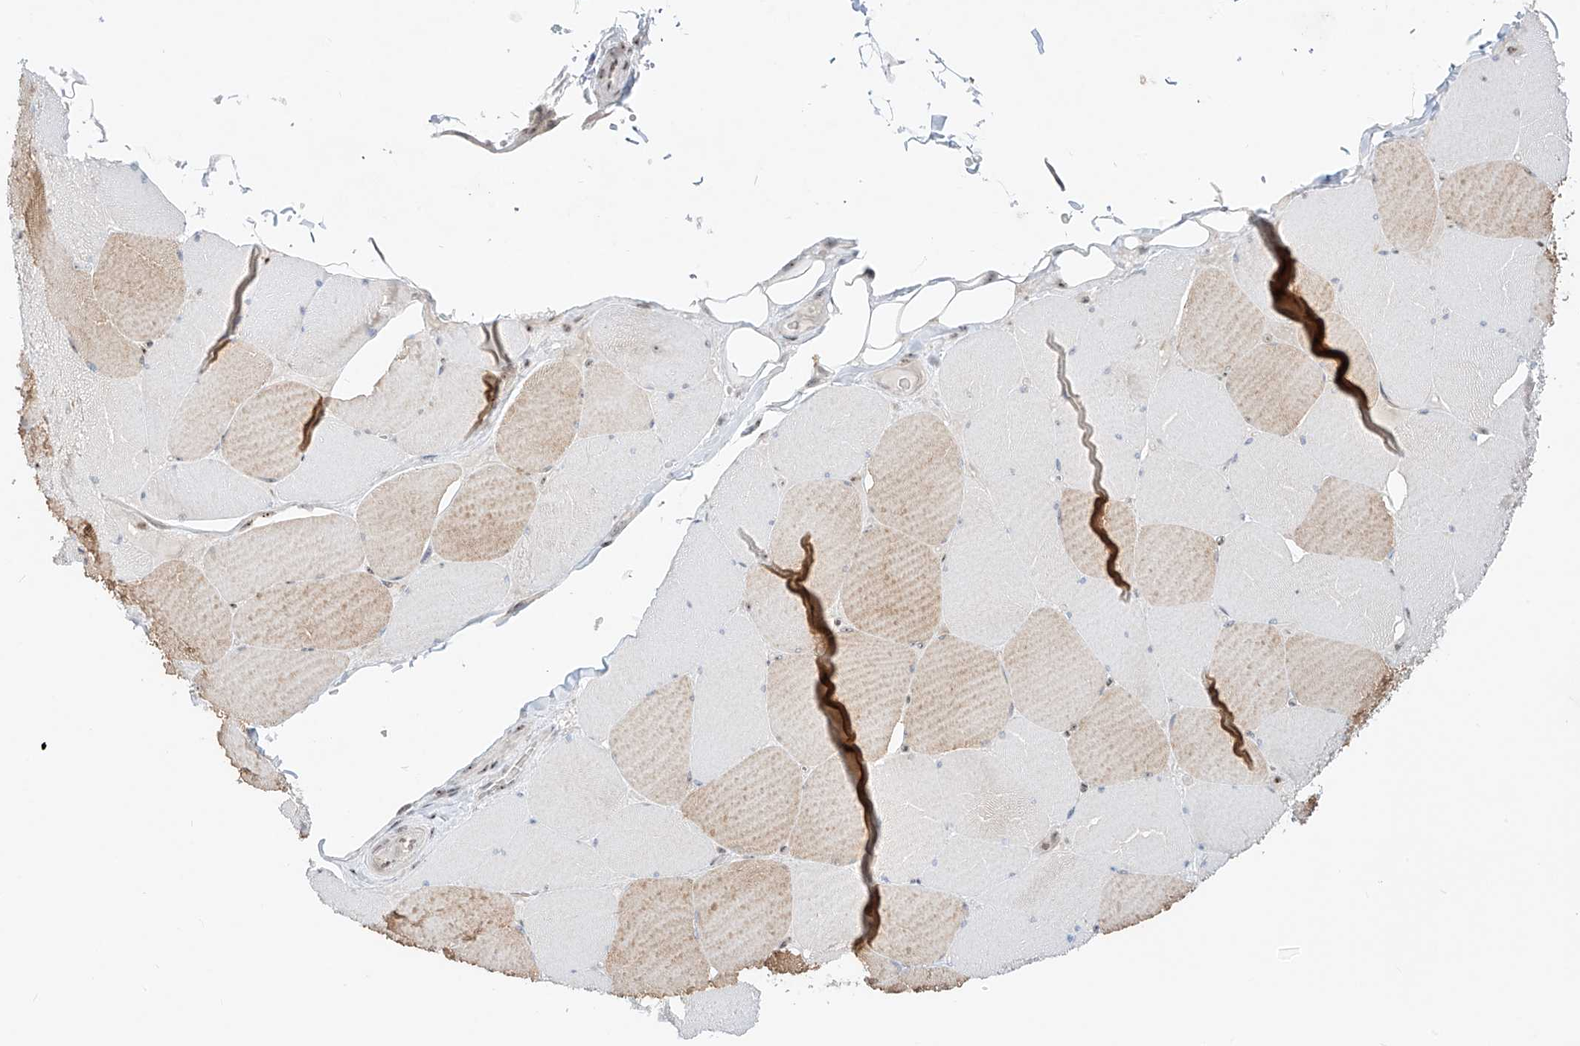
{"staining": {"intensity": "moderate", "quantity": "25%-75%", "location": "cytoplasmic/membranous"}, "tissue": "skeletal muscle", "cell_type": "Myocytes", "image_type": "normal", "snomed": [{"axis": "morphology", "description": "Normal tissue, NOS"}, {"axis": "topography", "description": "Skeletal muscle"}, {"axis": "topography", "description": "Head-Neck"}], "caption": "A high-resolution image shows immunohistochemistry (IHC) staining of unremarkable skeletal muscle, which demonstrates moderate cytoplasmic/membranous staining in about 25%-75% of myocytes. (DAB (3,3'-diaminobenzidine) = brown stain, brightfield microscopy at high magnification).", "gene": "ZNF512", "patient": {"sex": "male", "age": 66}}